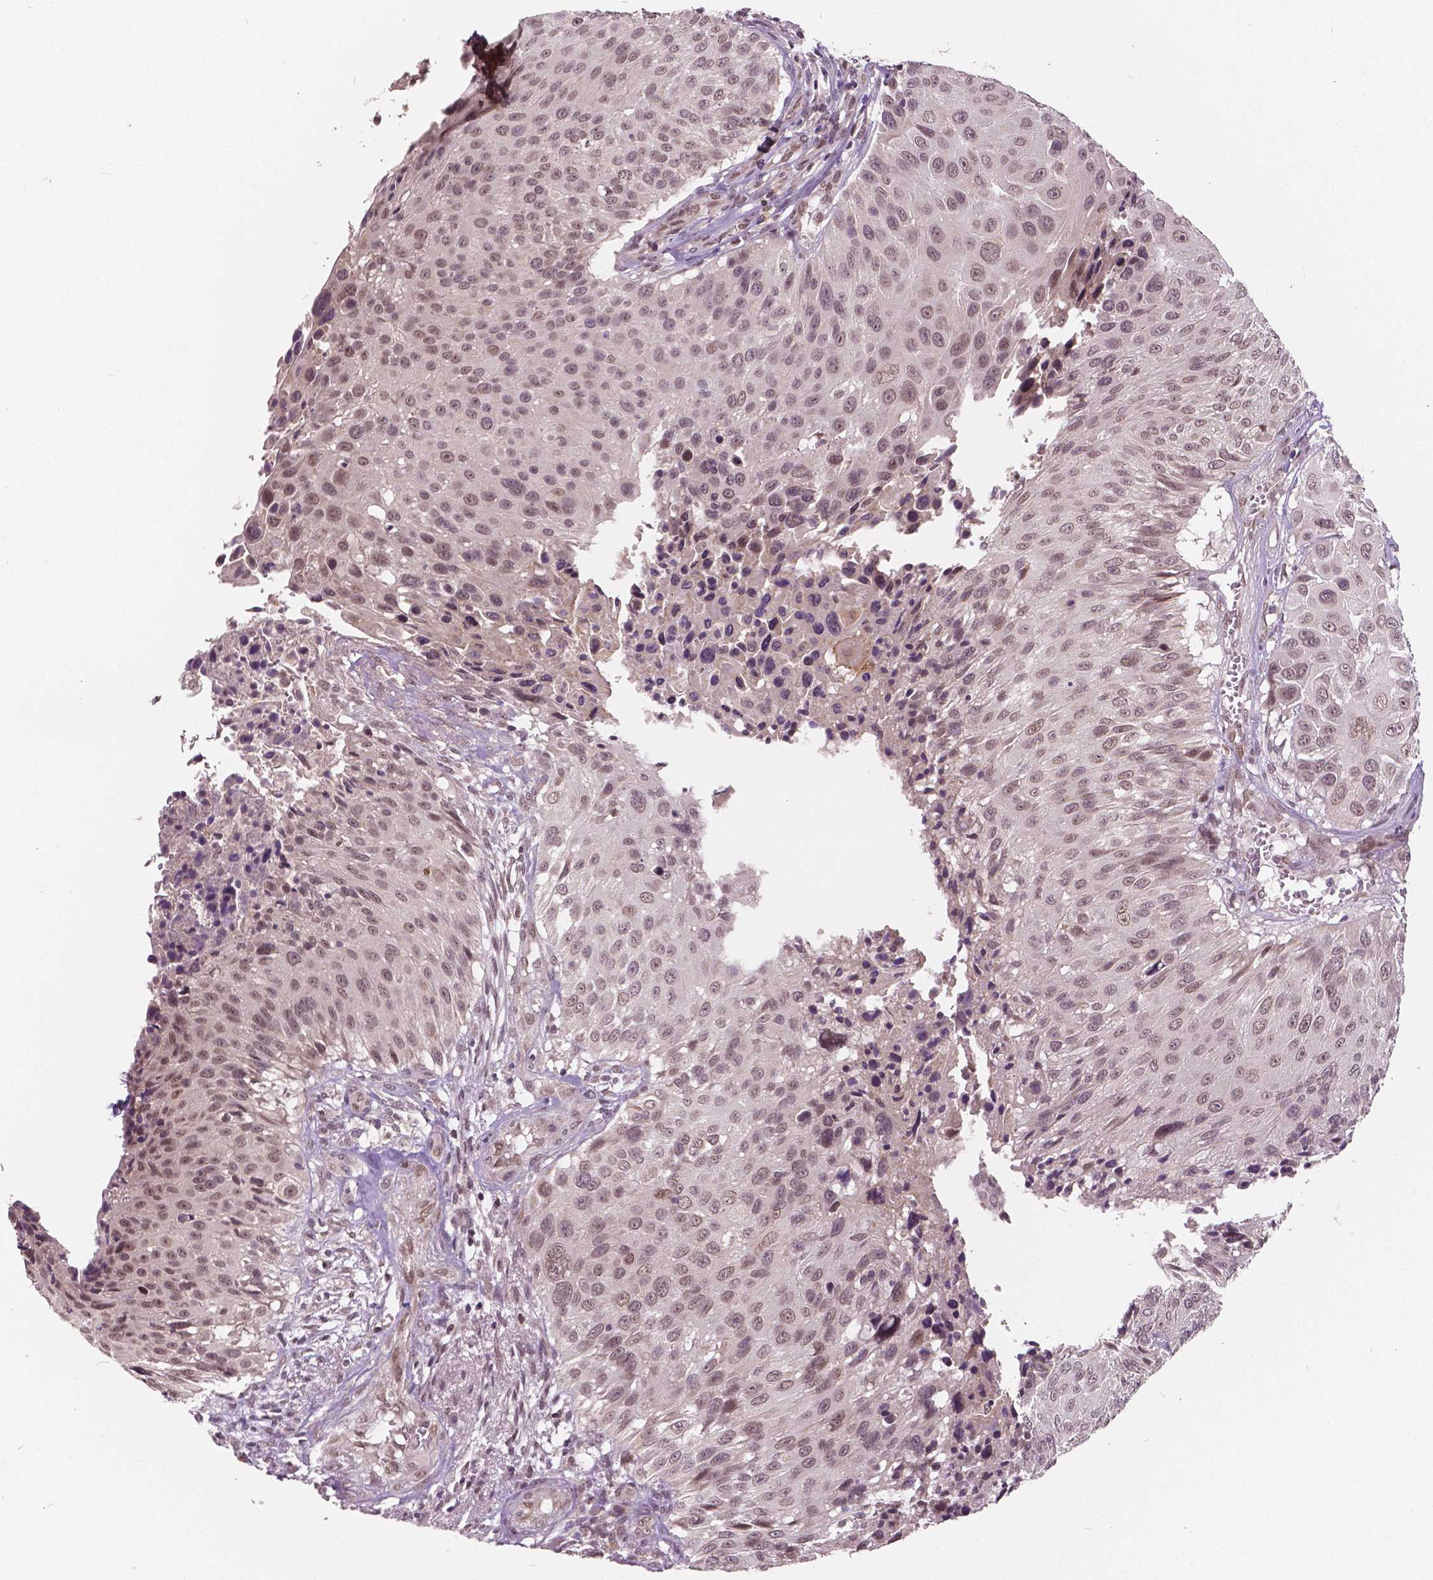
{"staining": {"intensity": "weak", "quantity": ">75%", "location": "nuclear"}, "tissue": "urothelial cancer", "cell_type": "Tumor cells", "image_type": "cancer", "snomed": [{"axis": "morphology", "description": "Urothelial carcinoma, NOS"}, {"axis": "topography", "description": "Urinary bladder"}], "caption": "Weak nuclear protein expression is present in about >75% of tumor cells in urothelial cancer.", "gene": "HMBOX1", "patient": {"sex": "male", "age": 55}}